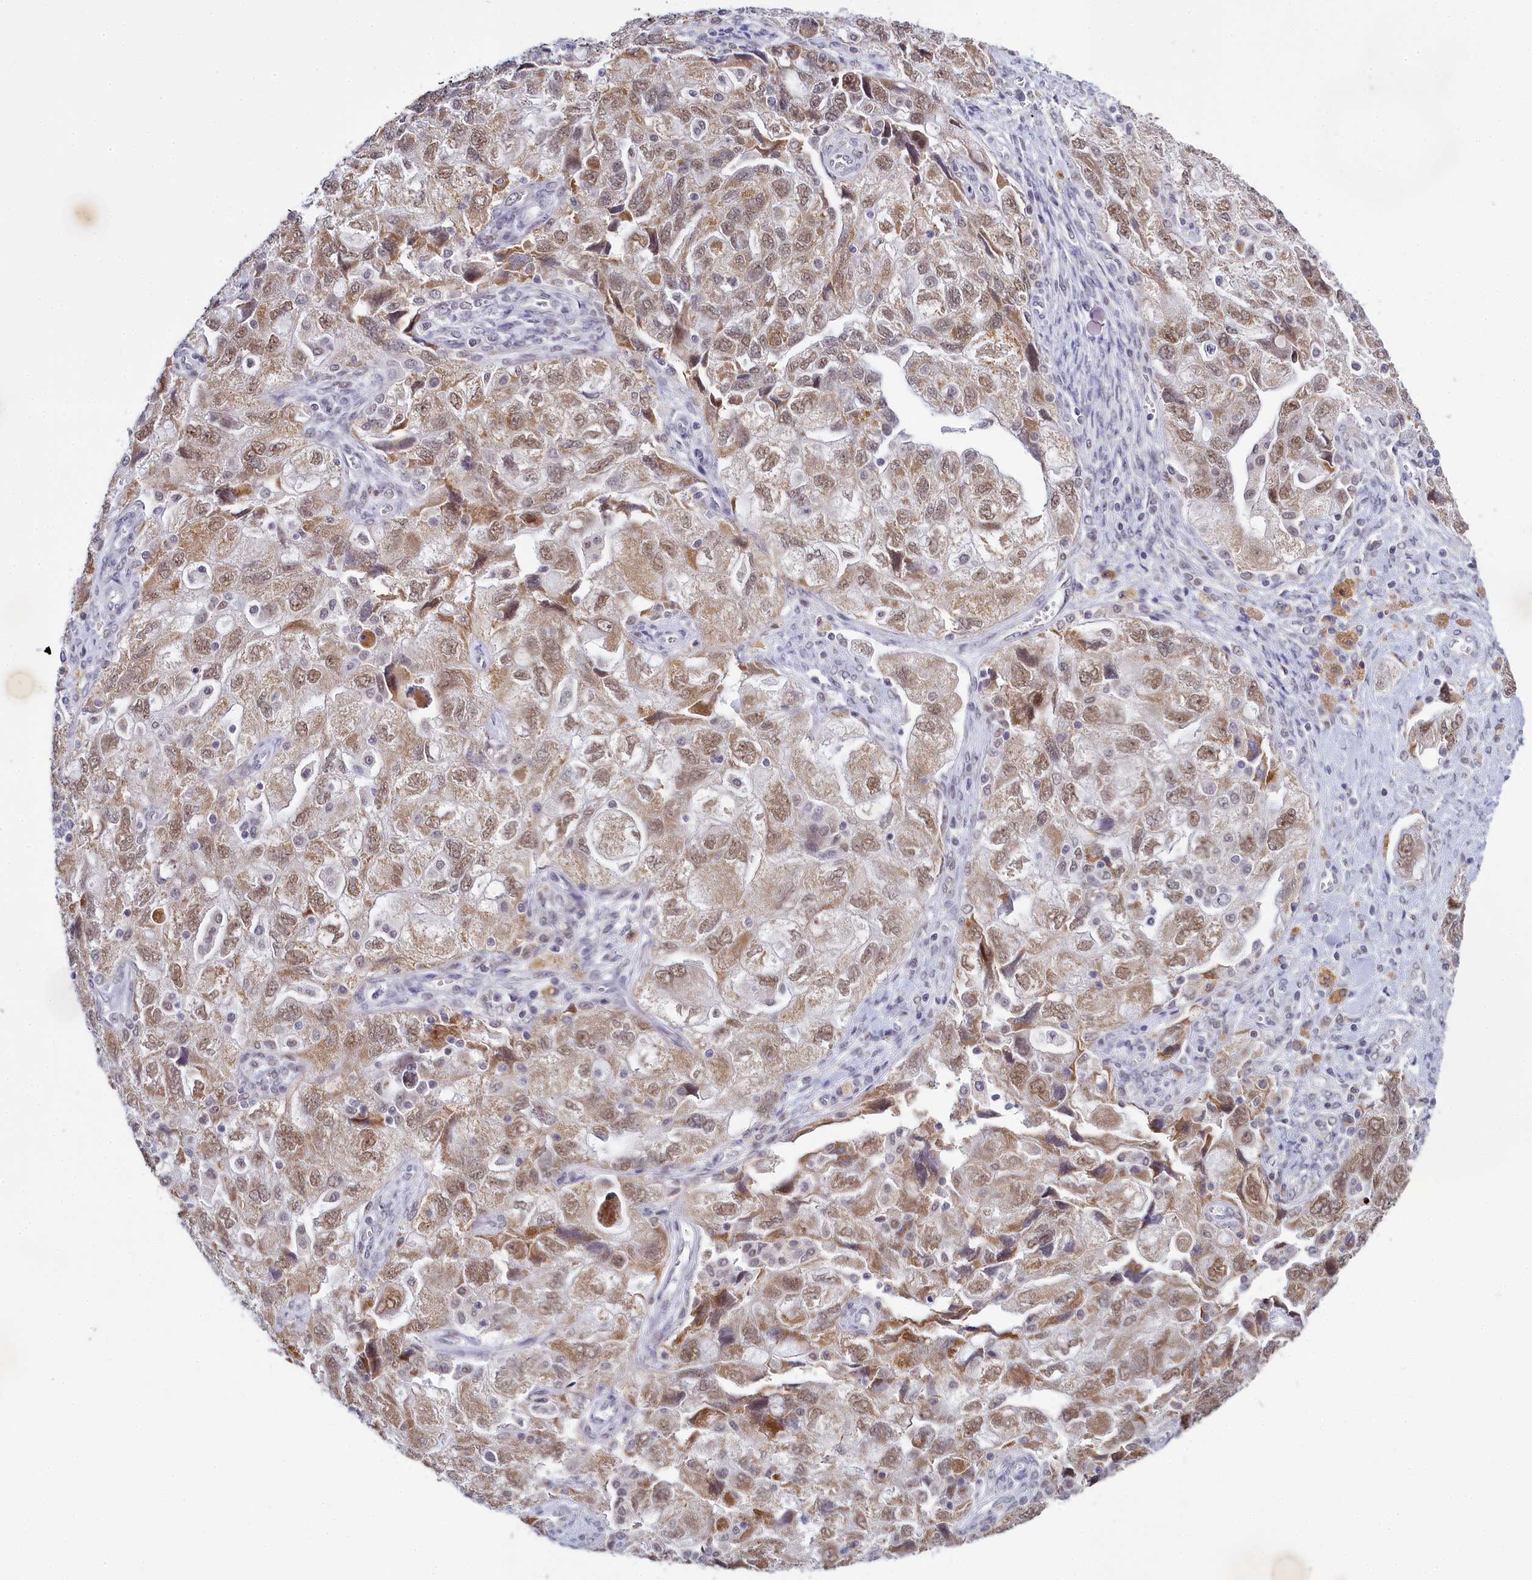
{"staining": {"intensity": "moderate", "quantity": ">75%", "location": "cytoplasmic/membranous,nuclear"}, "tissue": "ovarian cancer", "cell_type": "Tumor cells", "image_type": "cancer", "snomed": [{"axis": "morphology", "description": "Carcinoma, NOS"}, {"axis": "morphology", "description": "Cystadenocarcinoma, serous, NOS"}, {"axis": "topography", "description": "Ovary"}], "caption": "A photomicrograph showing moderate cytoplasmic/membranous and nuclear positivity in approximately >75% of tumor cells in ovarian cancer (carcinoma), as visualized by brown immunohistochemical staining.", "gene": "PPHLN1", "patient": {"sex": "female", "age": 69}}